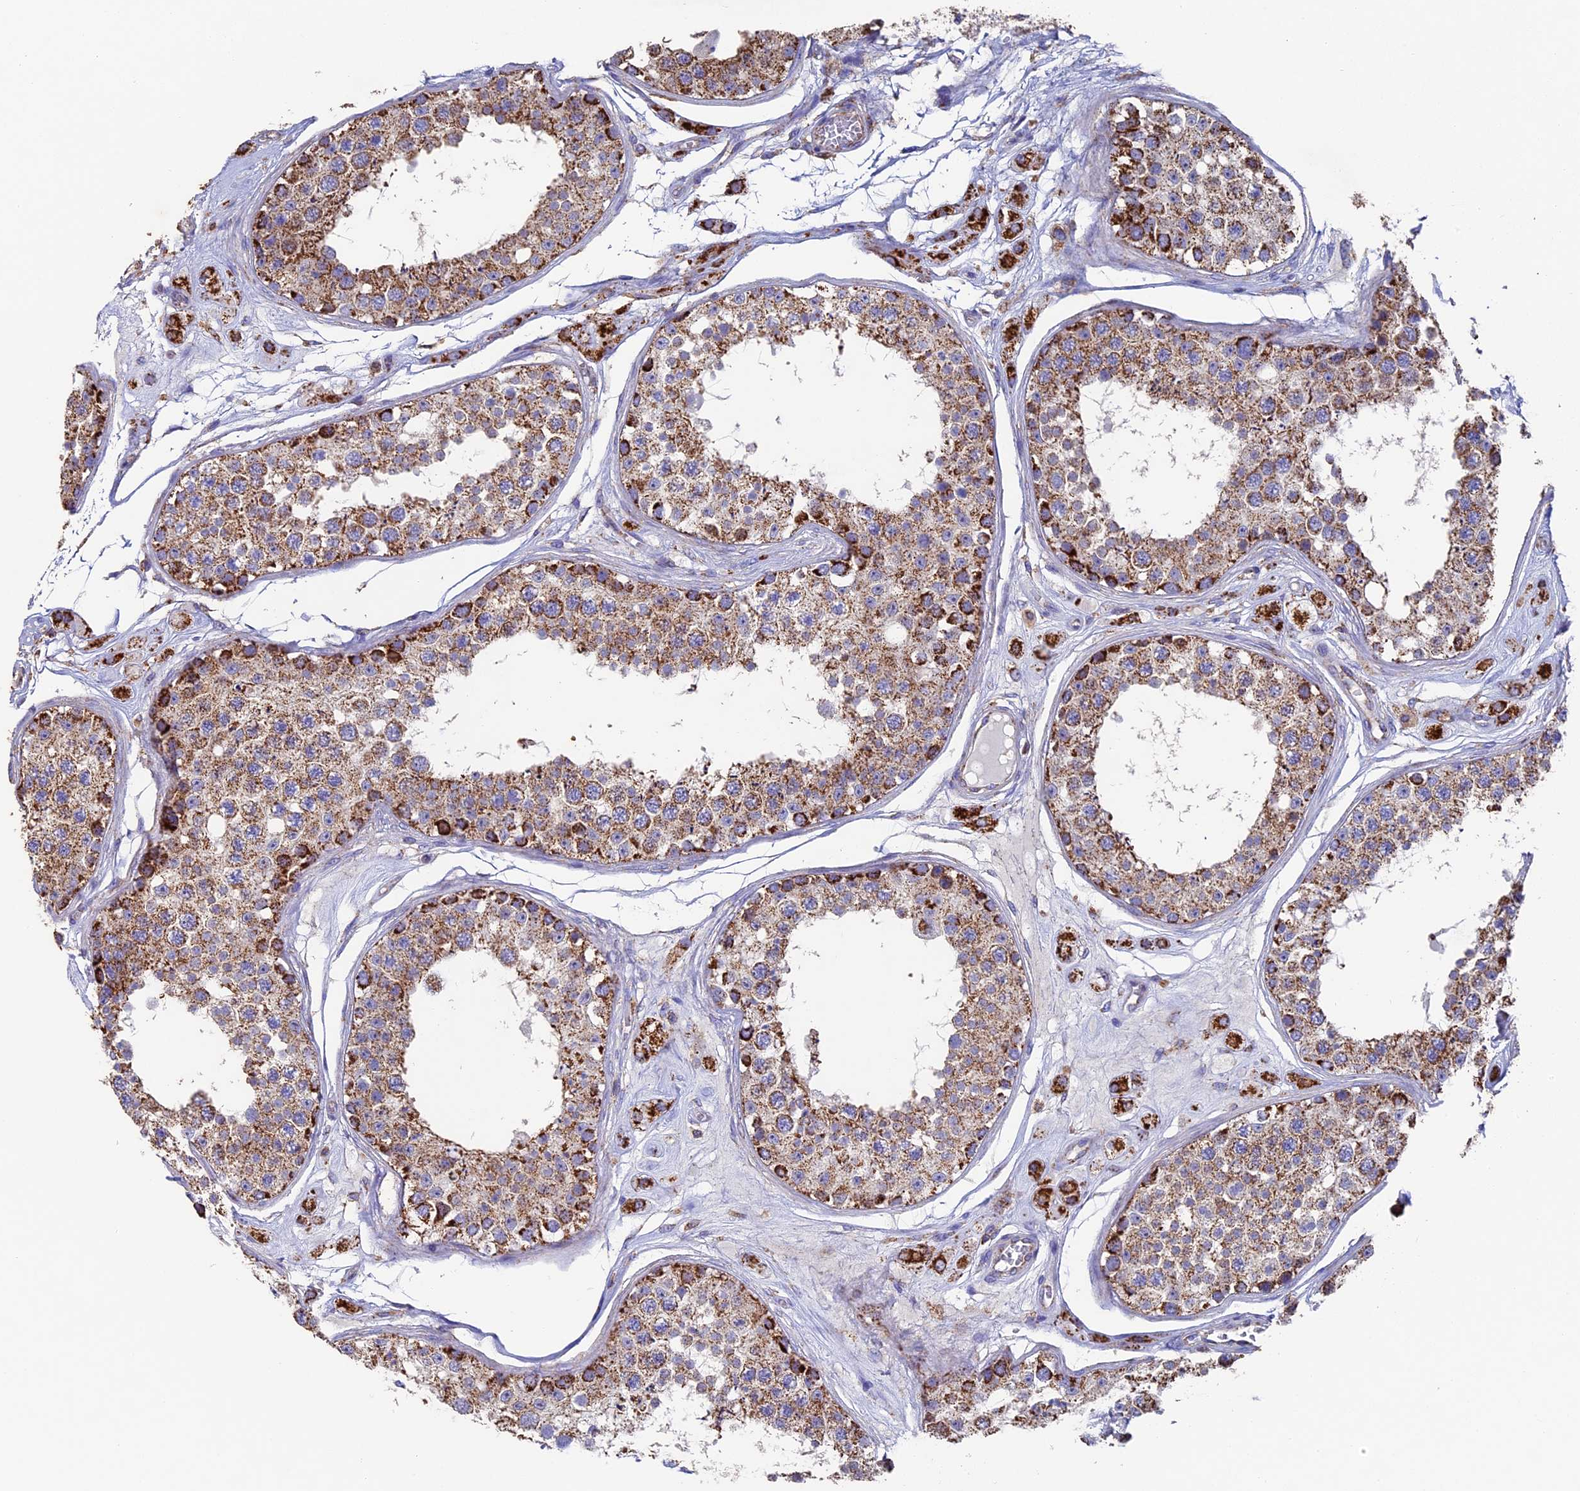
{"staining": {"intensity": "moderate", "quantity": ">75%", "location": "cytoplasmic/membranous"}, "tissue": "testis", "cell_type": "Cells in seminiferous ducts", "image_type": "normal", "snomed": [{"axis": "morphology", "description": "Normal tissue, NOS"}, {"axis": "topography", "description": "Testis"}], "caption": "Immunohistochemistry (IHC) micrograph of unremarkable testis: human testis stained using IHC displays medium levels of moderate protein expression localized specifically in the cytoplasmic/membranous of cells in seminiferous ducts, appearing as a cytoplasmic/membranous brown color.", "gene": "ADAT1", "patient": {"sex": "male", "age": 25}}